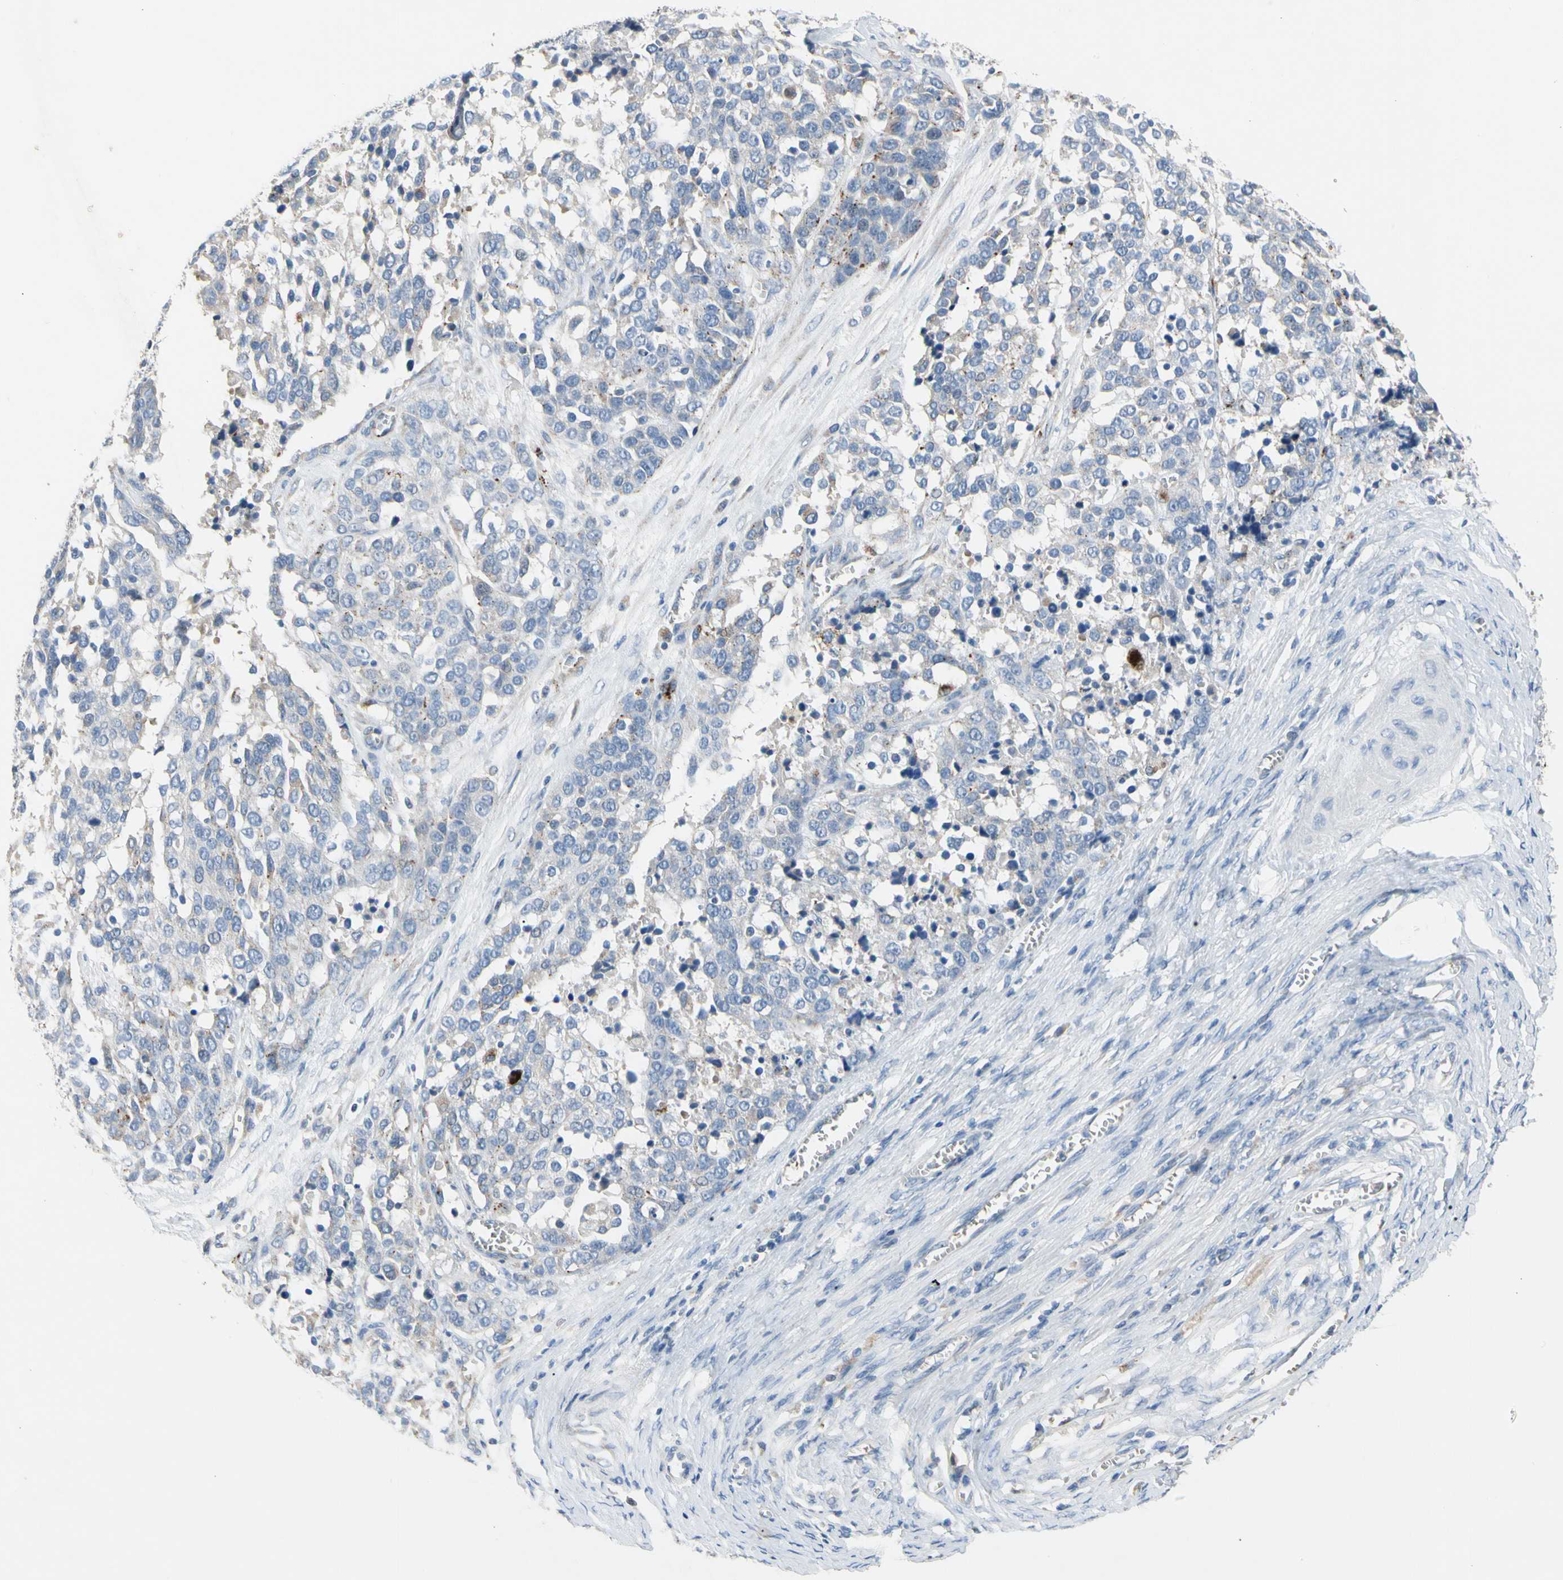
{"staining": {"intensity": "weak", "quantity": "25%-75%", "location": "cytoplasmic/membranous"}, "tissue": "ovarian cancer", "cell_type": "Tumor cells", "image_type": "cancer", "snomed": [{"axis": "morphology", "description": "Cystadenocarcinoma, serous, NOS"}, {"axis": "topography", "description": "Ovary"}], "caption": "A photomicrograph of ovarian serous cystadenocarcinoma stained for a protein demonstrates weak cytoplasmic/membranous brown staining in tumor cells.", "gene": "RETSAT", "patient": {"sex": "female", "age": 44}}